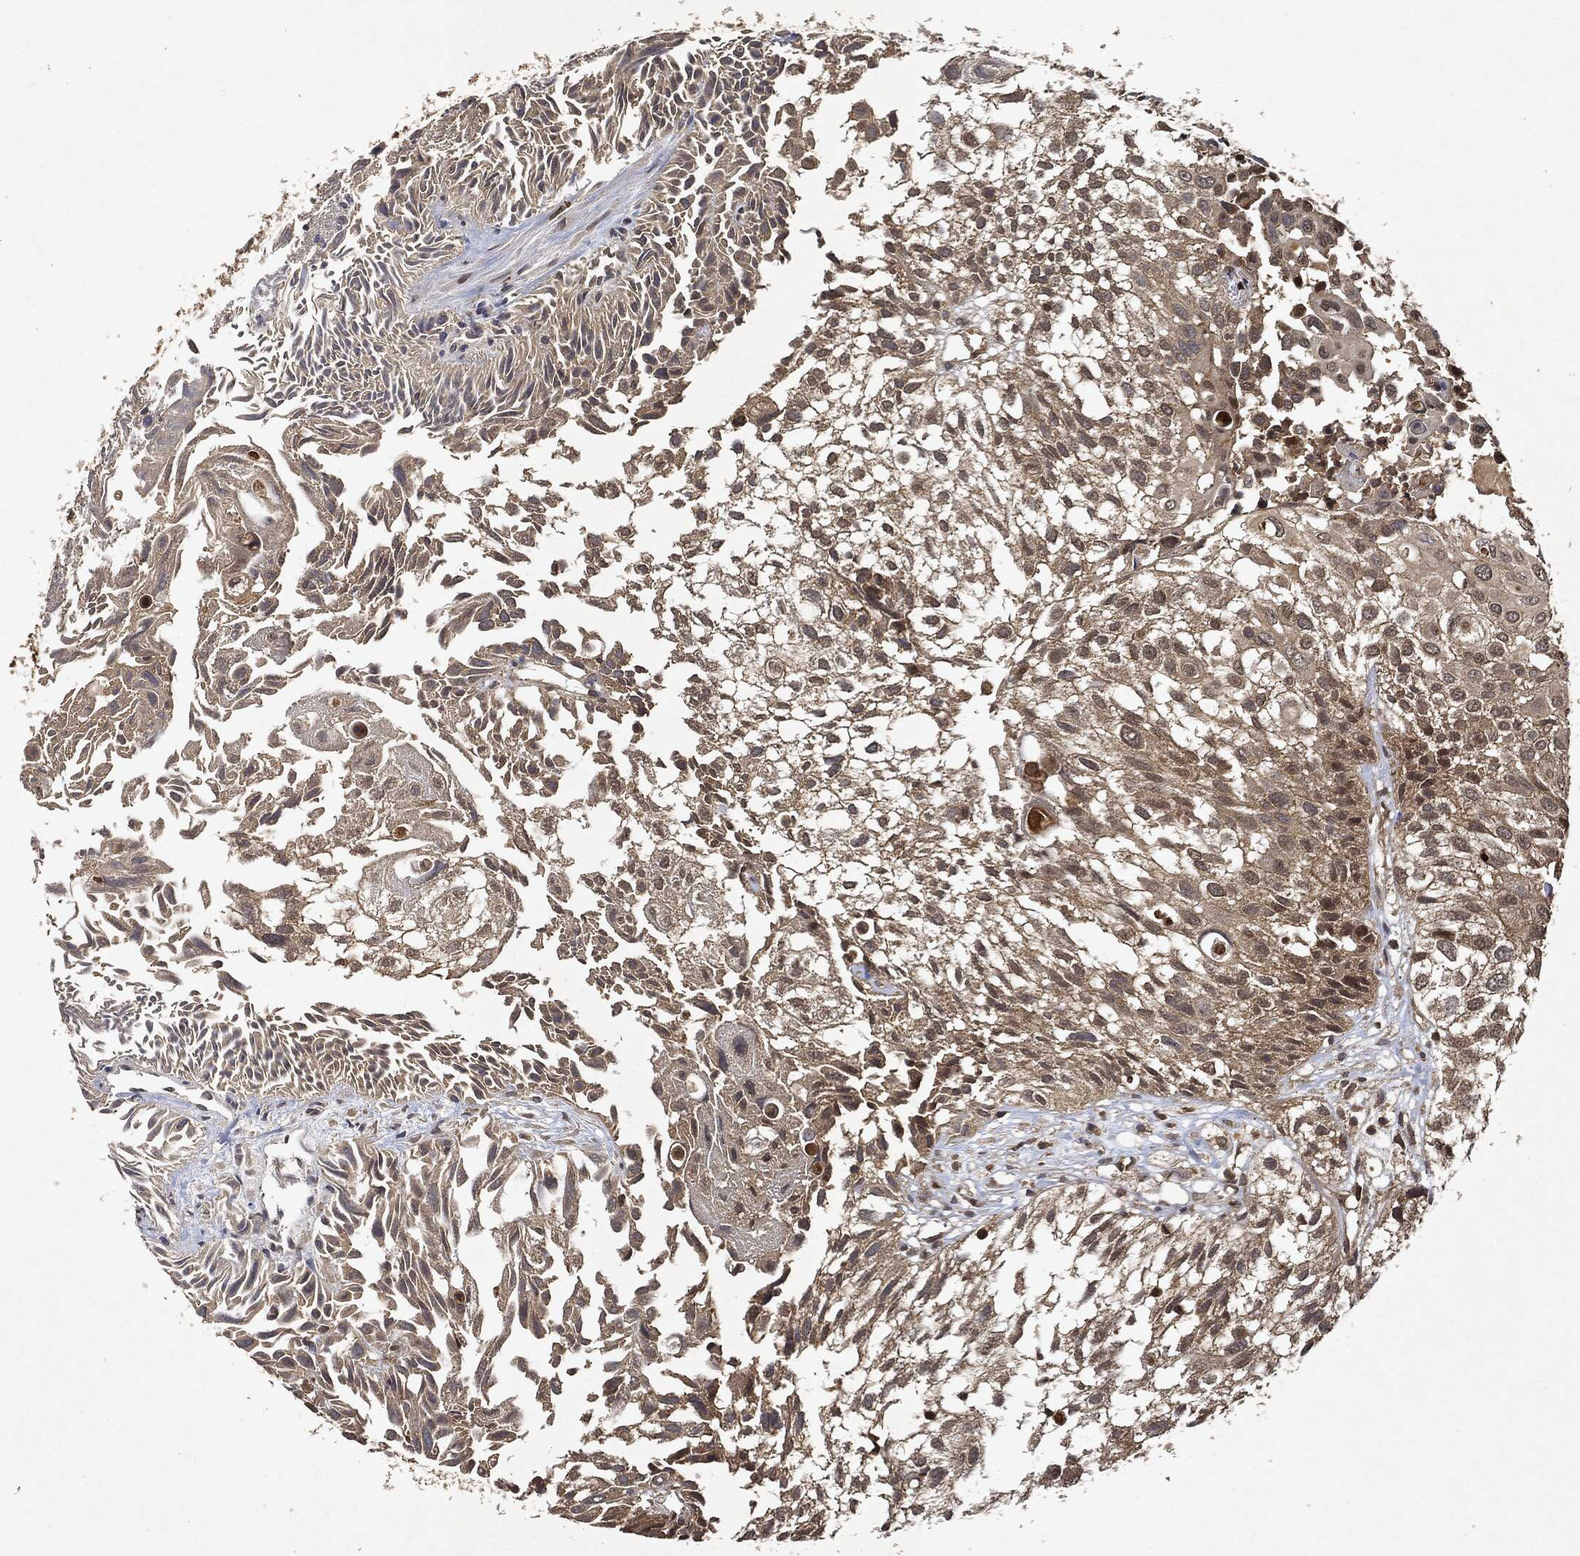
{"staining": {"intensity": "weak", "quantity": ">75%", "location": "cytoplasmic/membranous"}, "tissue": "urothelial cancer", "cell_type": "Tumor cells", "image_type": "cancer", "snomed": [{"axis": "morphology", "description": "Urothelial carcinoma, High grade"}, {"axis": "topography", "description": "Urinary bladder"}], "caption": "Human urothelial cancer stained with a brown dye shows weak cytoplasmic/membranous positive staining in about >75% of tumor cells.", "gene": "ZNF226", "patient": {"sex": "female", "age": 79}}